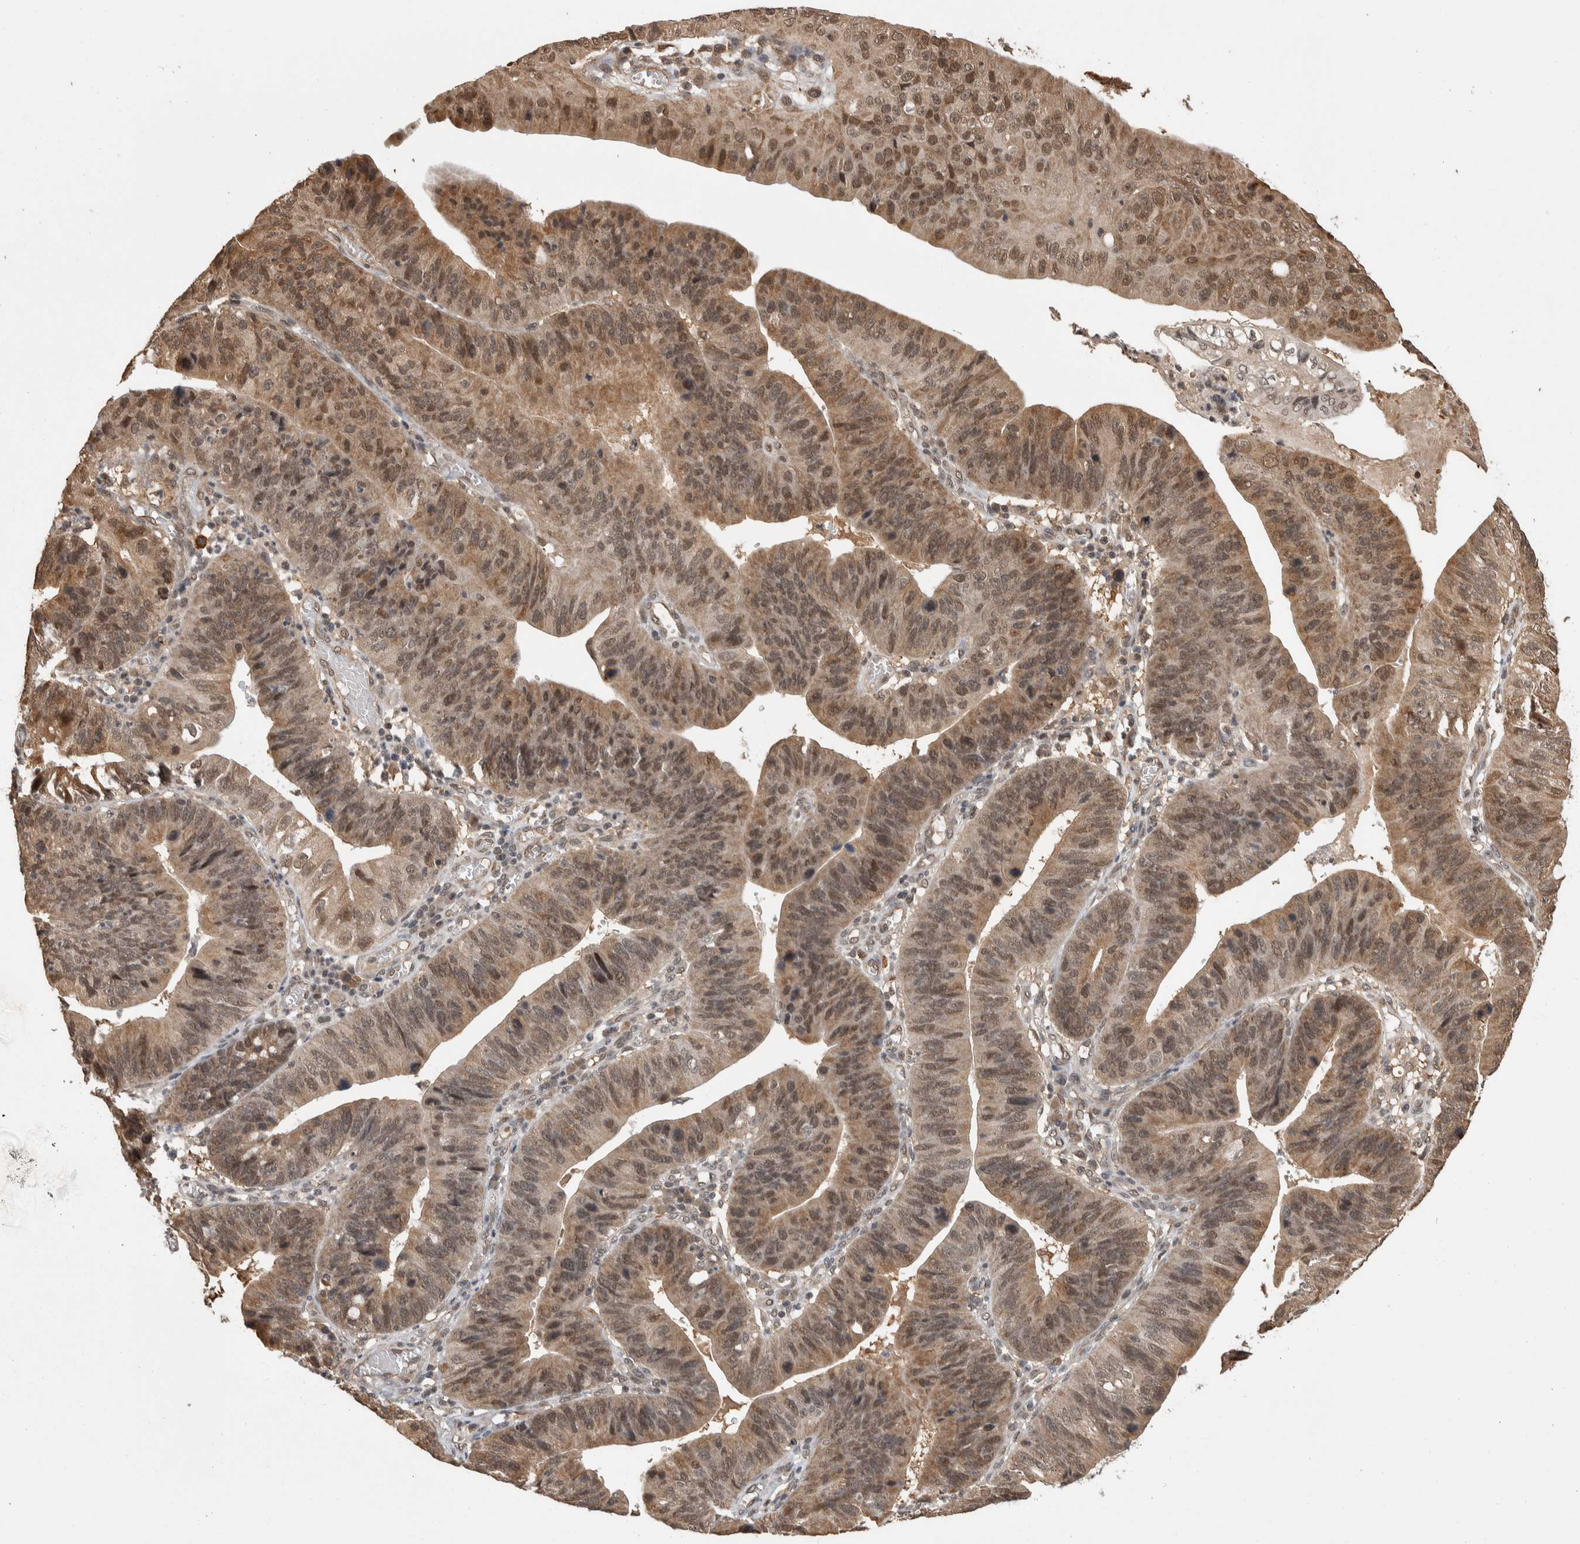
{"staining": {"intensity": "moderate", "quantity": ">75%", "location": "cytoplasmic/membranous,nuclear"}, "tissue": "stomach cancer", "cell_type": "Tumor cells", "image_type": "cancer", "snomed": [{"axis": "morphology", "description": "Adenocarcinoma, NOS"}, {"axis": "topography", "description": "Stomach"}], "caption": "A brown stain highlights moderate cytoplasmic/membranous and nuclear staining of a protein in human stomach adenocarcinoma tumor cells.", "gene": "ZNF592", "patient": {"sex": "male", "age": 59}}